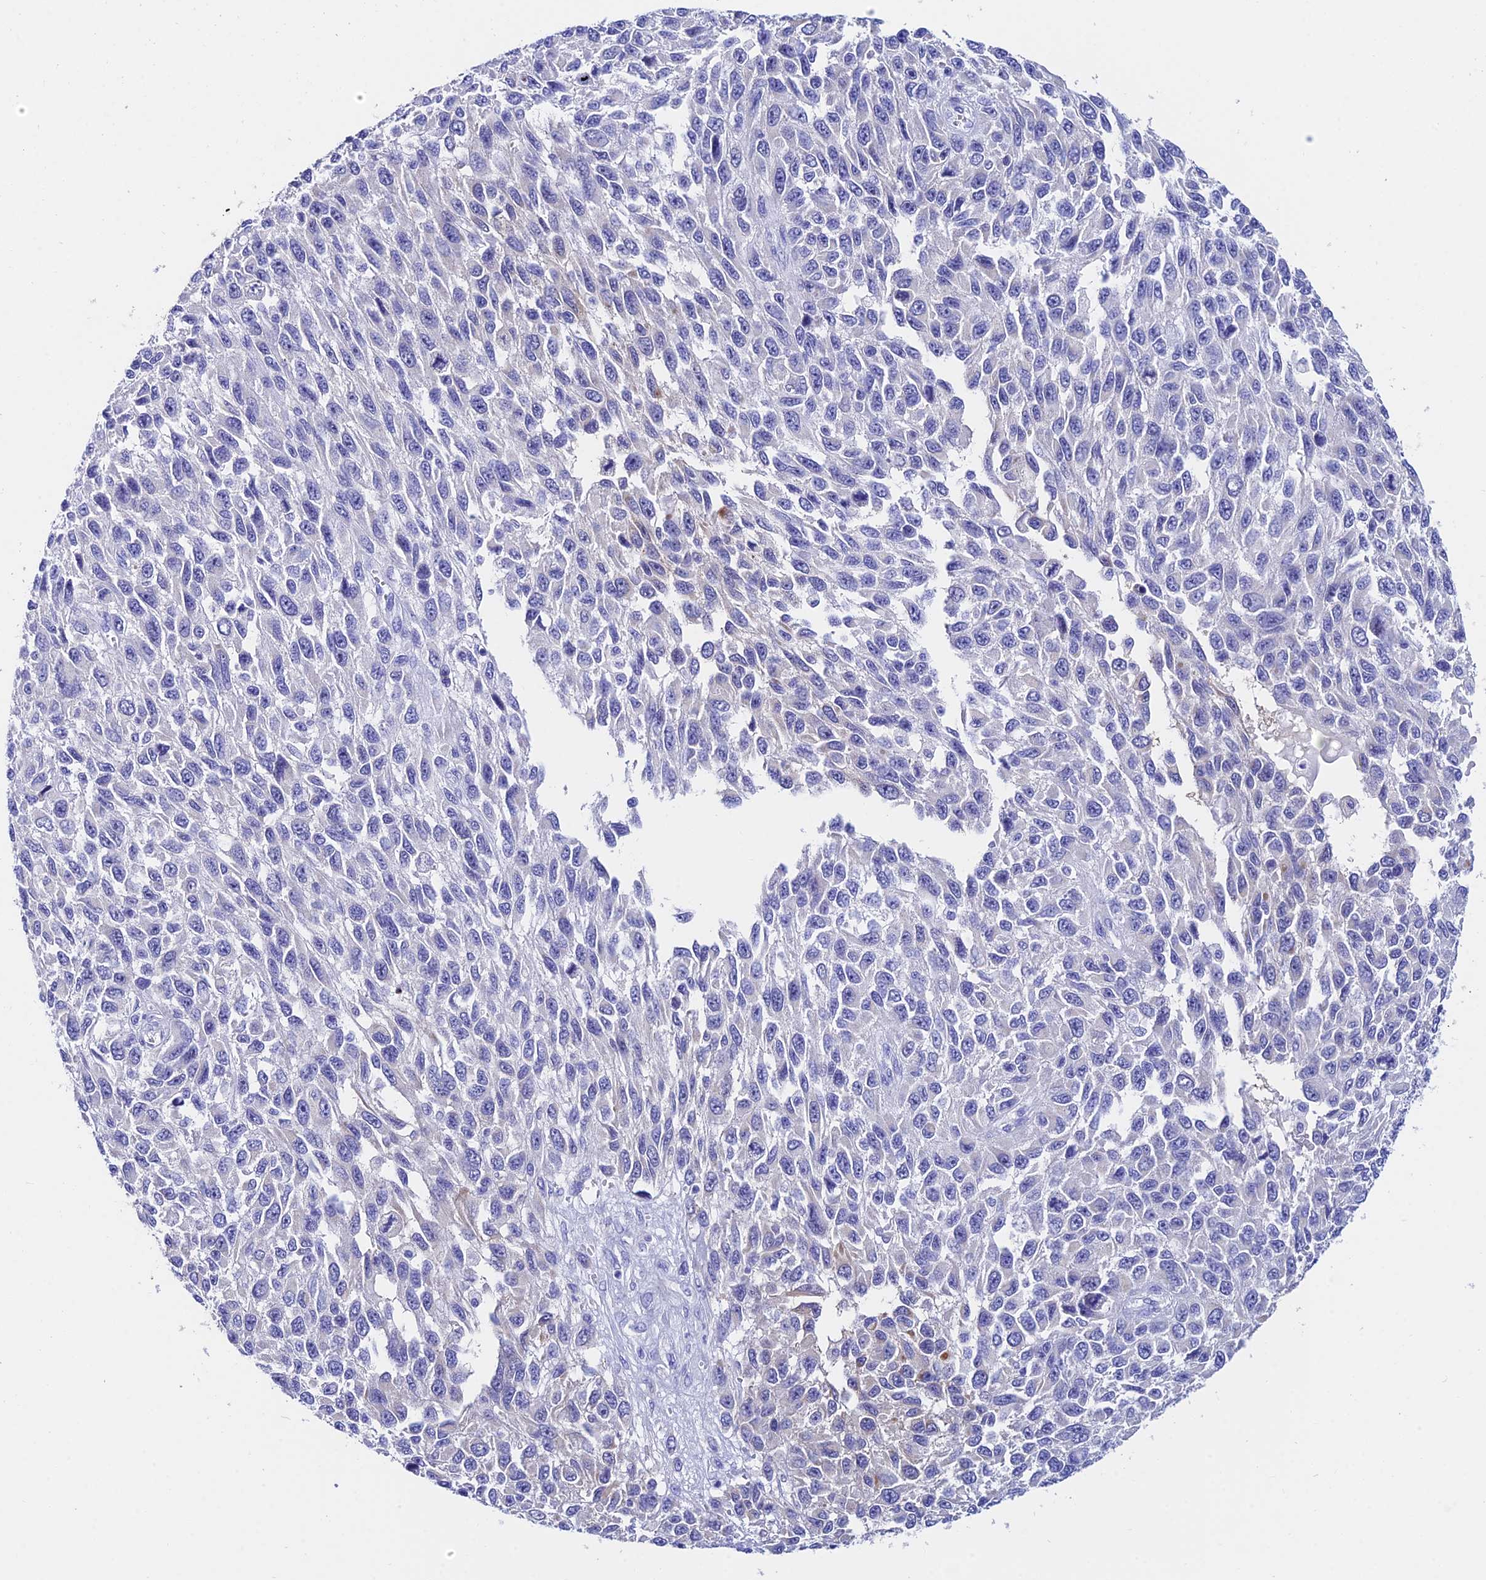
{"staining": {"intensity": "negative", "quantity": "none", "location": "none"}, "tissue": "melanoma", "cell_type": "Tumor cells", "image_type": "cancer", "snomed": [{"axis": "morphology", "description": "Malignant melanoma, NOS"}, {"axis": "topography", "description": "Skin"}], "caption": "DAB (3,3'-diaminobenzidine) immunohistochemical staining of human malignant melanoma demonstrates no significant staining in tumor cells. (DAB (3,3'-diaminobenzidine) immunohistochemistry visualized using brightfield microscopy, high magnification).", "gene": "CEP41", "patient": {"sex": "female", "age": 96}}